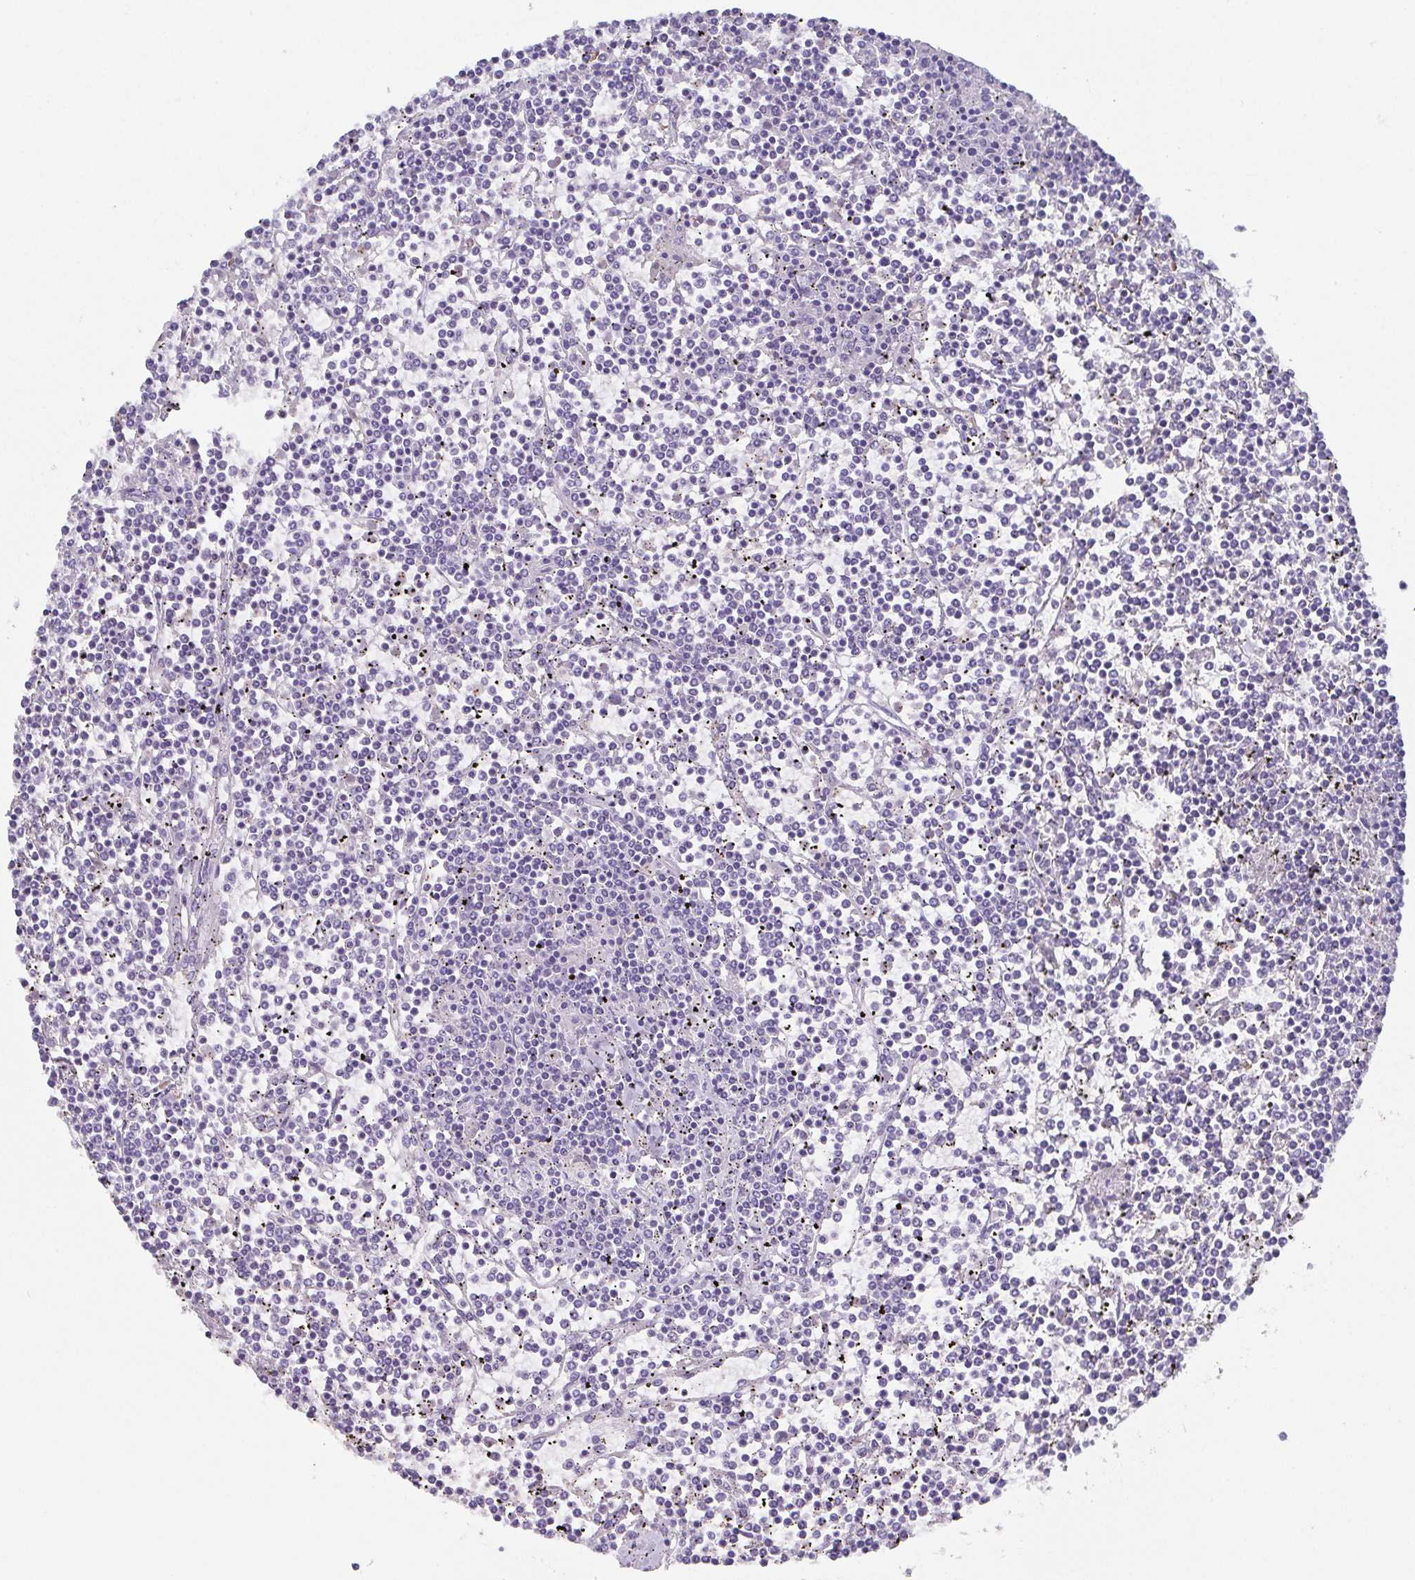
{"staining": {"intensity": "negative", "quantity": "none", "location": "none"}, "tissue": "lymphoma", "cell_type": "Tumor cells", "image_type": "cancer", "snomed": [{"axis": "morphology", "description": "Malignant lymphoma, non-Hodgkin's type, Low grade"}, {"axis": "topography", "description": "Spleen"}], "caption": "High power microscopy histopathology image of an immunohistochemistry image of malignant lymphoma, non-Hodgkin's type (low-grade), revealing no significant staining in tumor cells.", "gene": "SSC4D", "patient": {"sex": "female", "age": 19}}